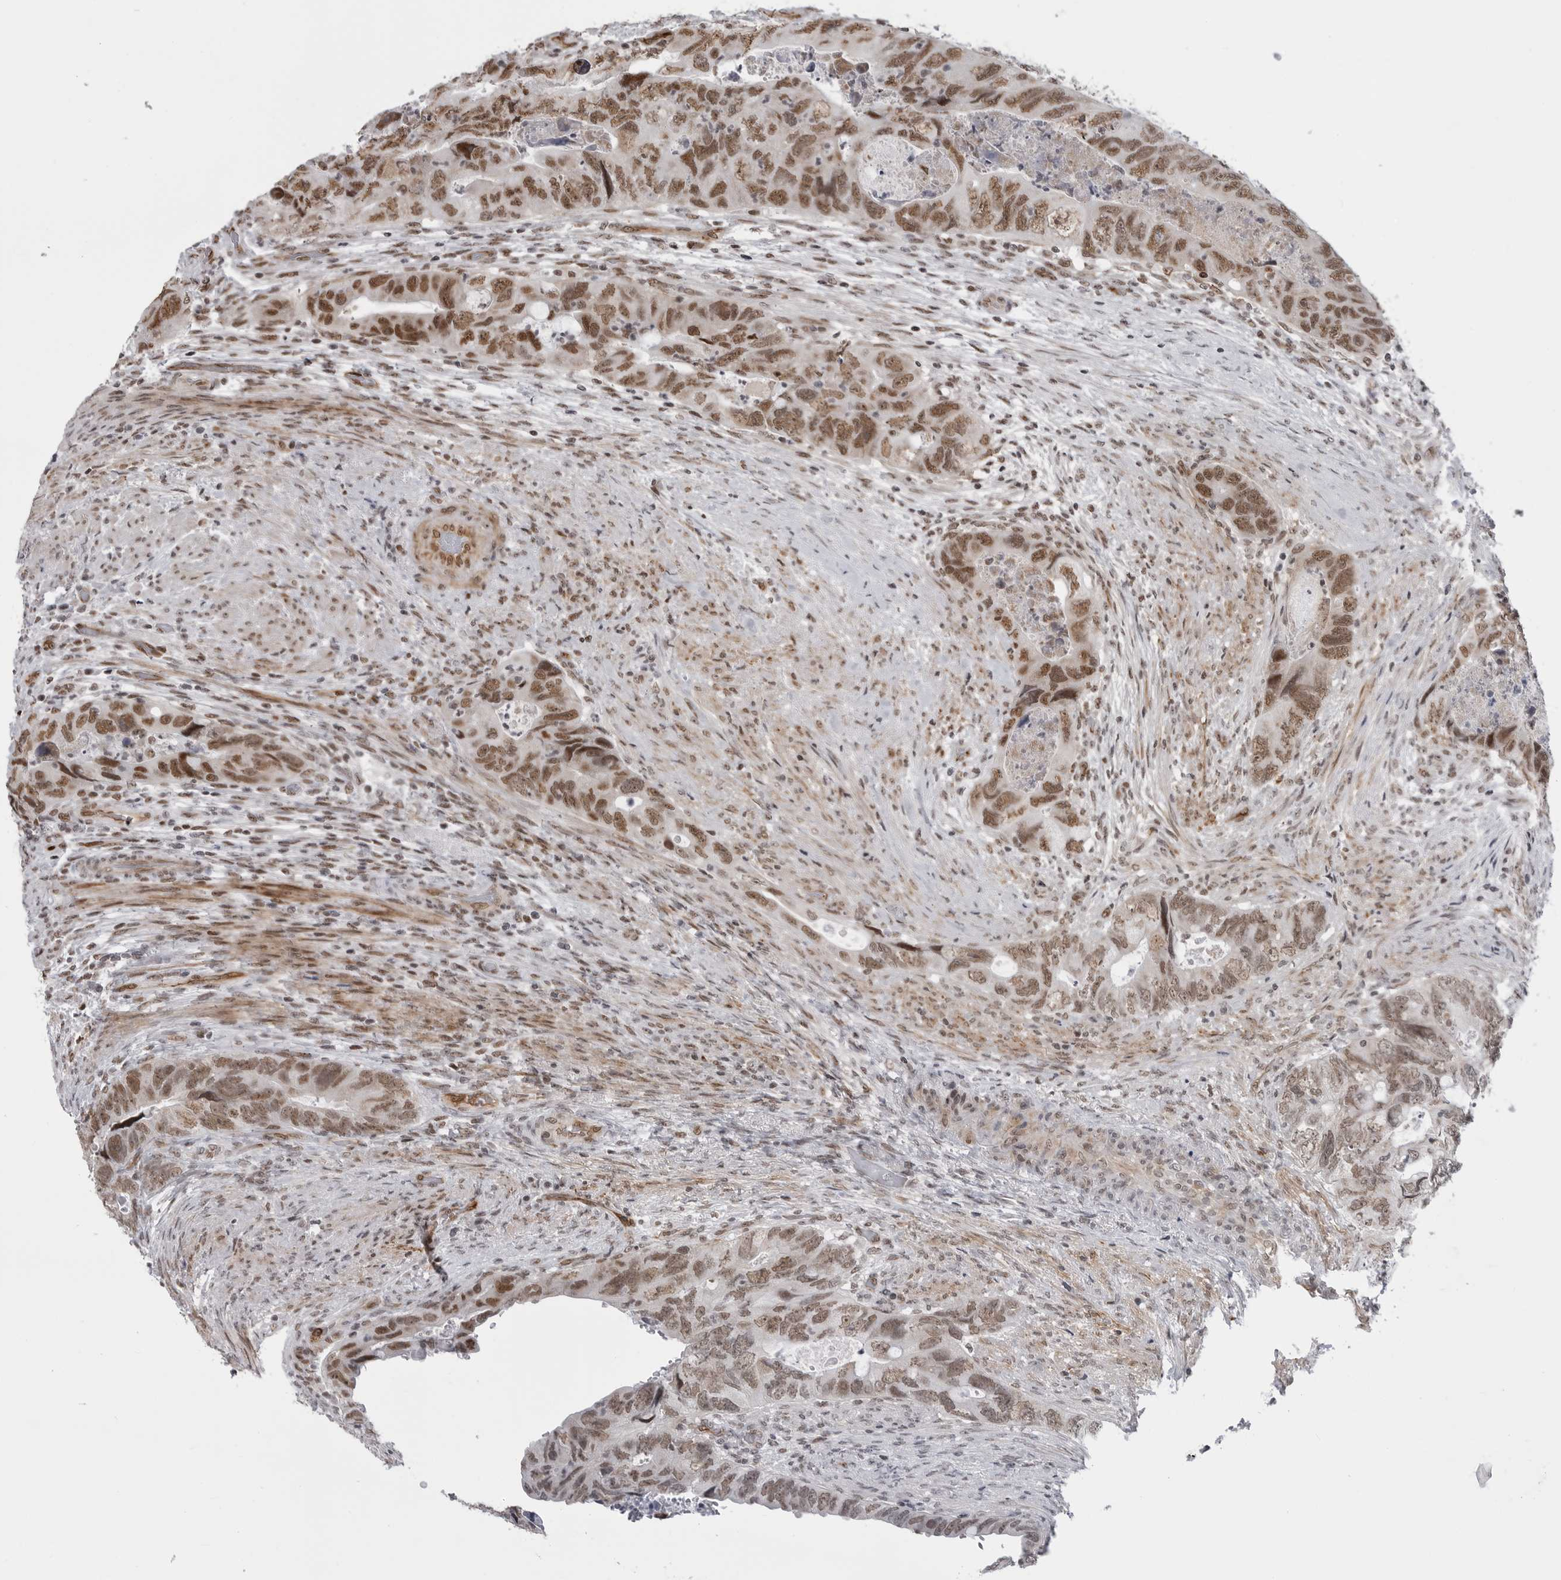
{"staining": {"intensity": "moderate", "quantity": ">75%", "location": "nuclear"}, "tissue": "colorectal cancer", "cell_type": "Tumor cells", "image_type": "cancer", "snomed": [{"axis": "morphology", "description": "Adenocarcinoma, NOS"}, {"axis": "topography", "description": "Rectum"}], "caption": "IHC of human adenocarcinoma (colorectal) demonstrates medium levels of moderate nuclear staining in approximately >75% of tumor cells.", "gene": "RNF26", "patient": {"sex": "male", "age": 63}}